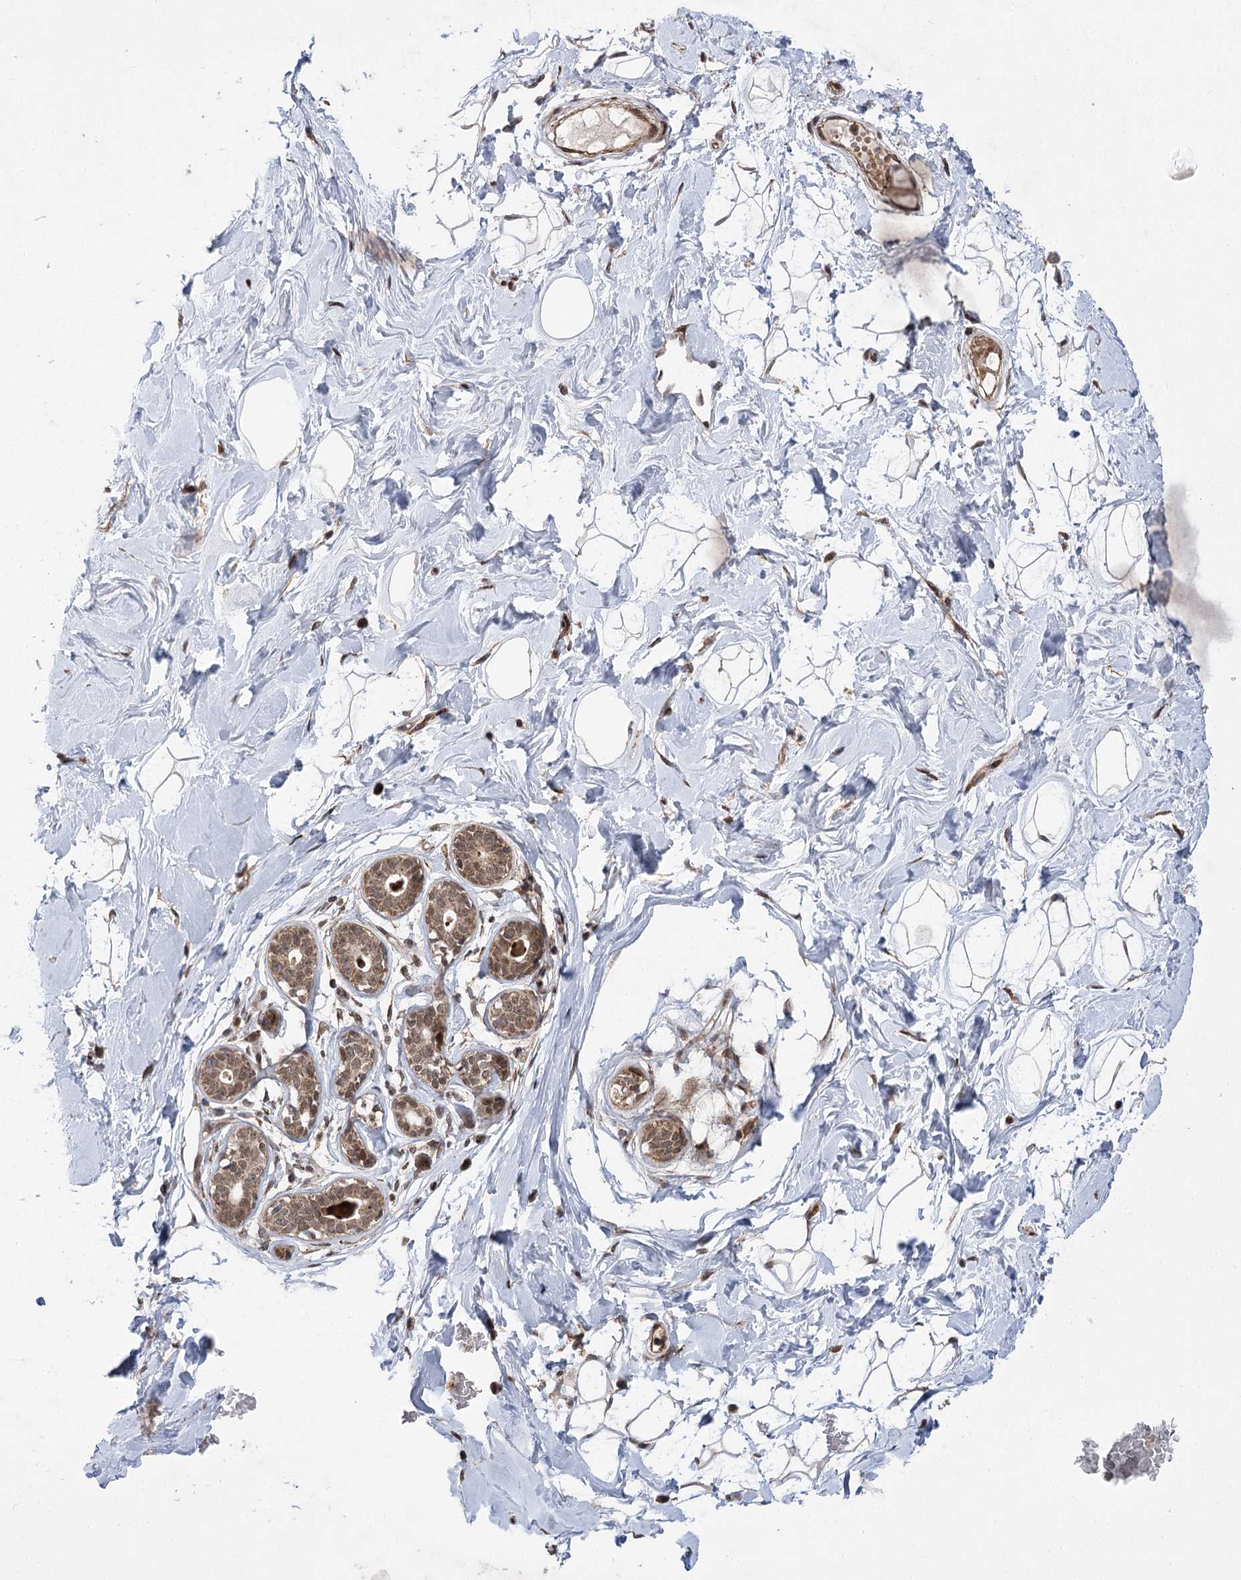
{"staining": {"intensity": "weak", "quantity": "<25%", "location": "cytoplasmic/membranous"}, "tissue": "breast", "cell_type": "Adipocytes", "image_type": "normal", "snomed": [{"axis": "morphology", "description": "Normal tissue, NOS"}, {"axis": "morphology", "description": "Adenoma, NOS"}, {"axis": "topography", "description": "Breast"}], "caption": "This is a photomicrograph of IHC staining of normal breast, which shows no expression in adipocytes.", "gene": "TENM2", "patient": {"sex": "female", "age": 23}}